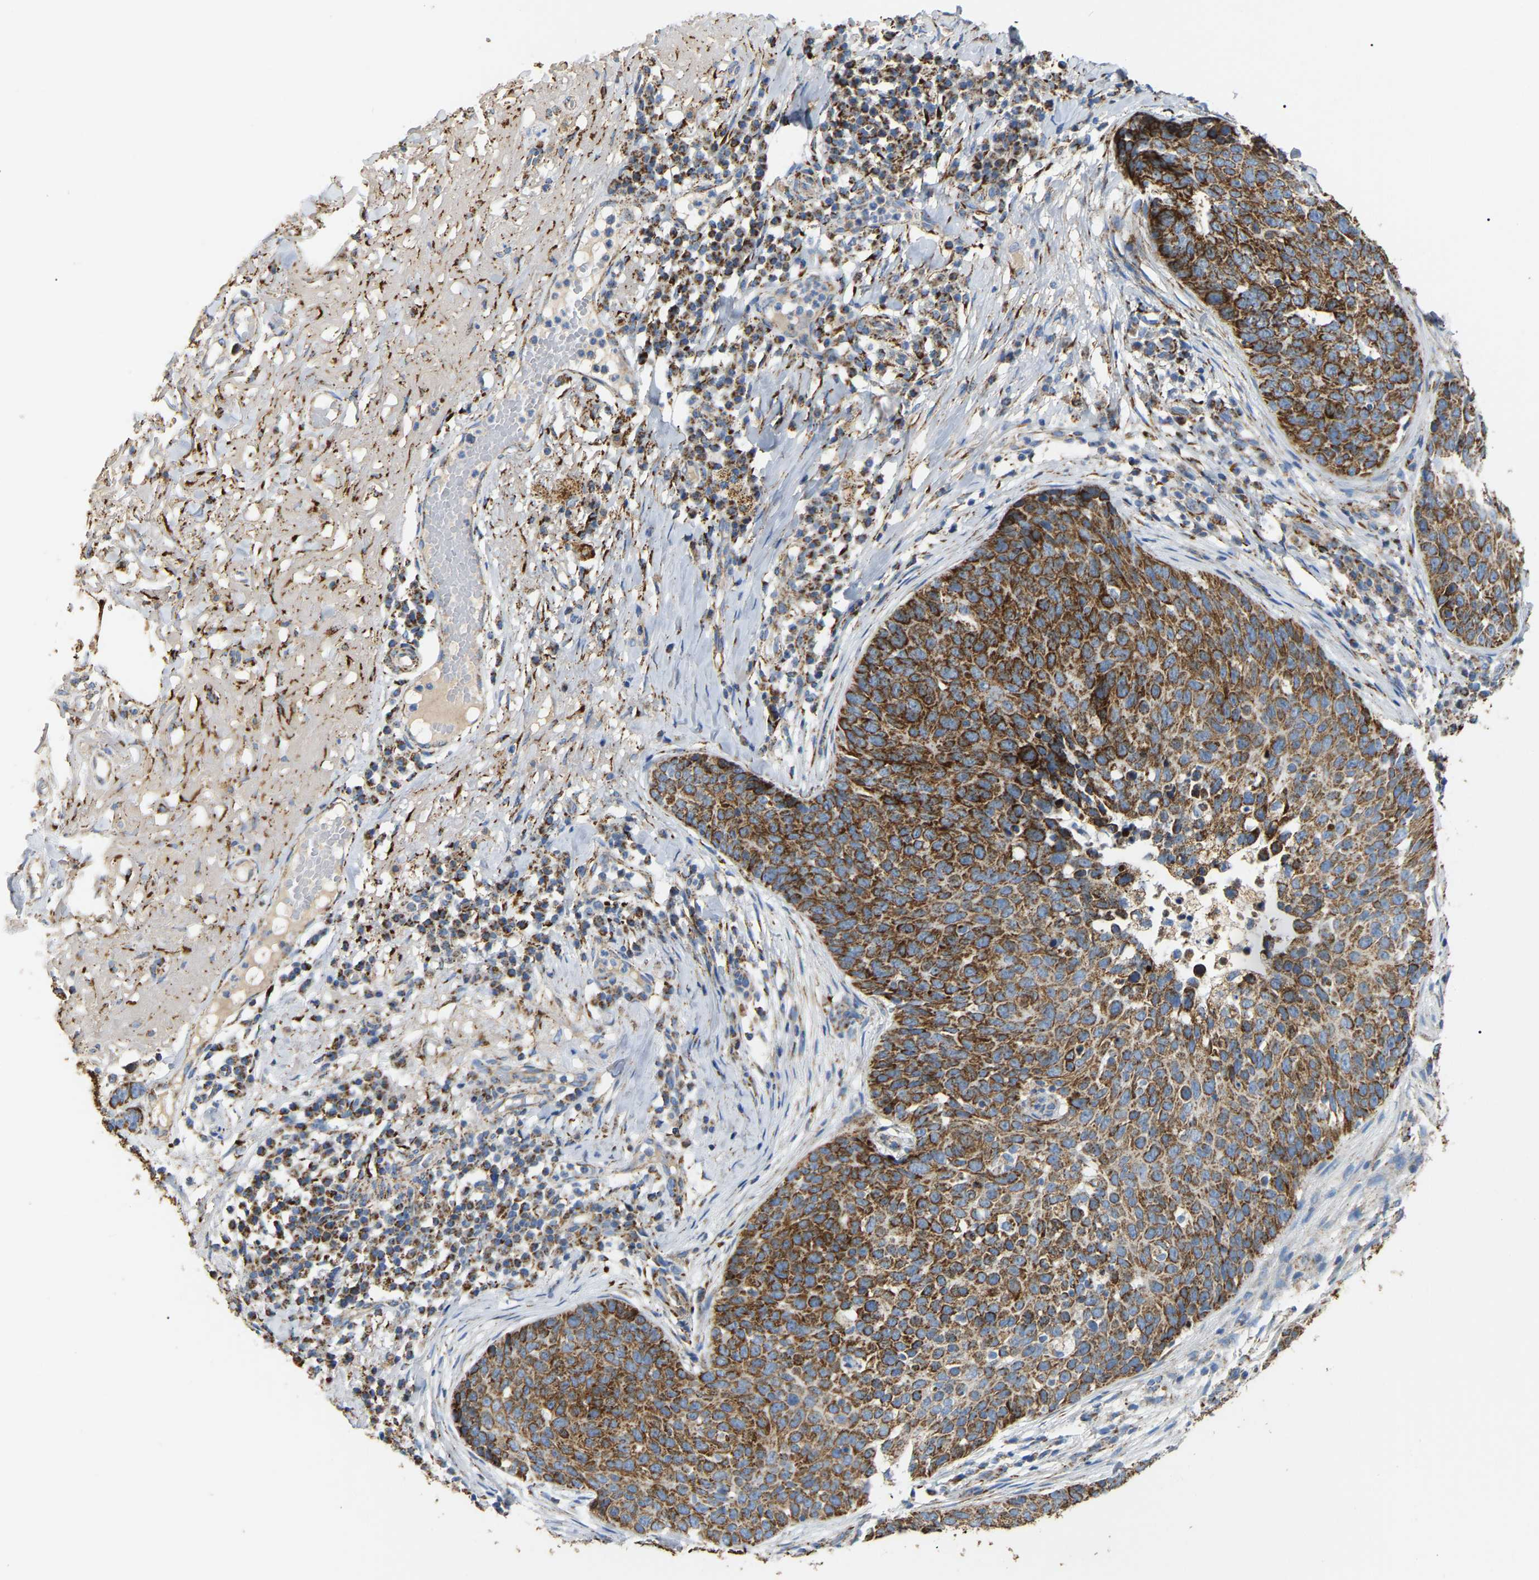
{"staining": {"intensity": "moderate", "quantity": ">75%", "location": "cytoplasmic/membranous"}, "tissue": "skin cancer", "cell_type": "Tumor cells", "image_type": "cancer", "snomed": [{"axis": "morphology", "description": "Squamous cell carcinoma in situ, NOS"}, {"axis": "morphology", "description": "Squamous cell carcinoma, NOS"}, {"axis": "topography", "description": "Skin"}], "caption": "Tumor cells demonstrate medium levels of moderate cytoplasmic/membranous positivity in approximately >75% of cells in human skin cancer (squamous cell carcinoma in situ).", "gene": "HIBADH", "patient": {"sex": "male", "age": 93}}